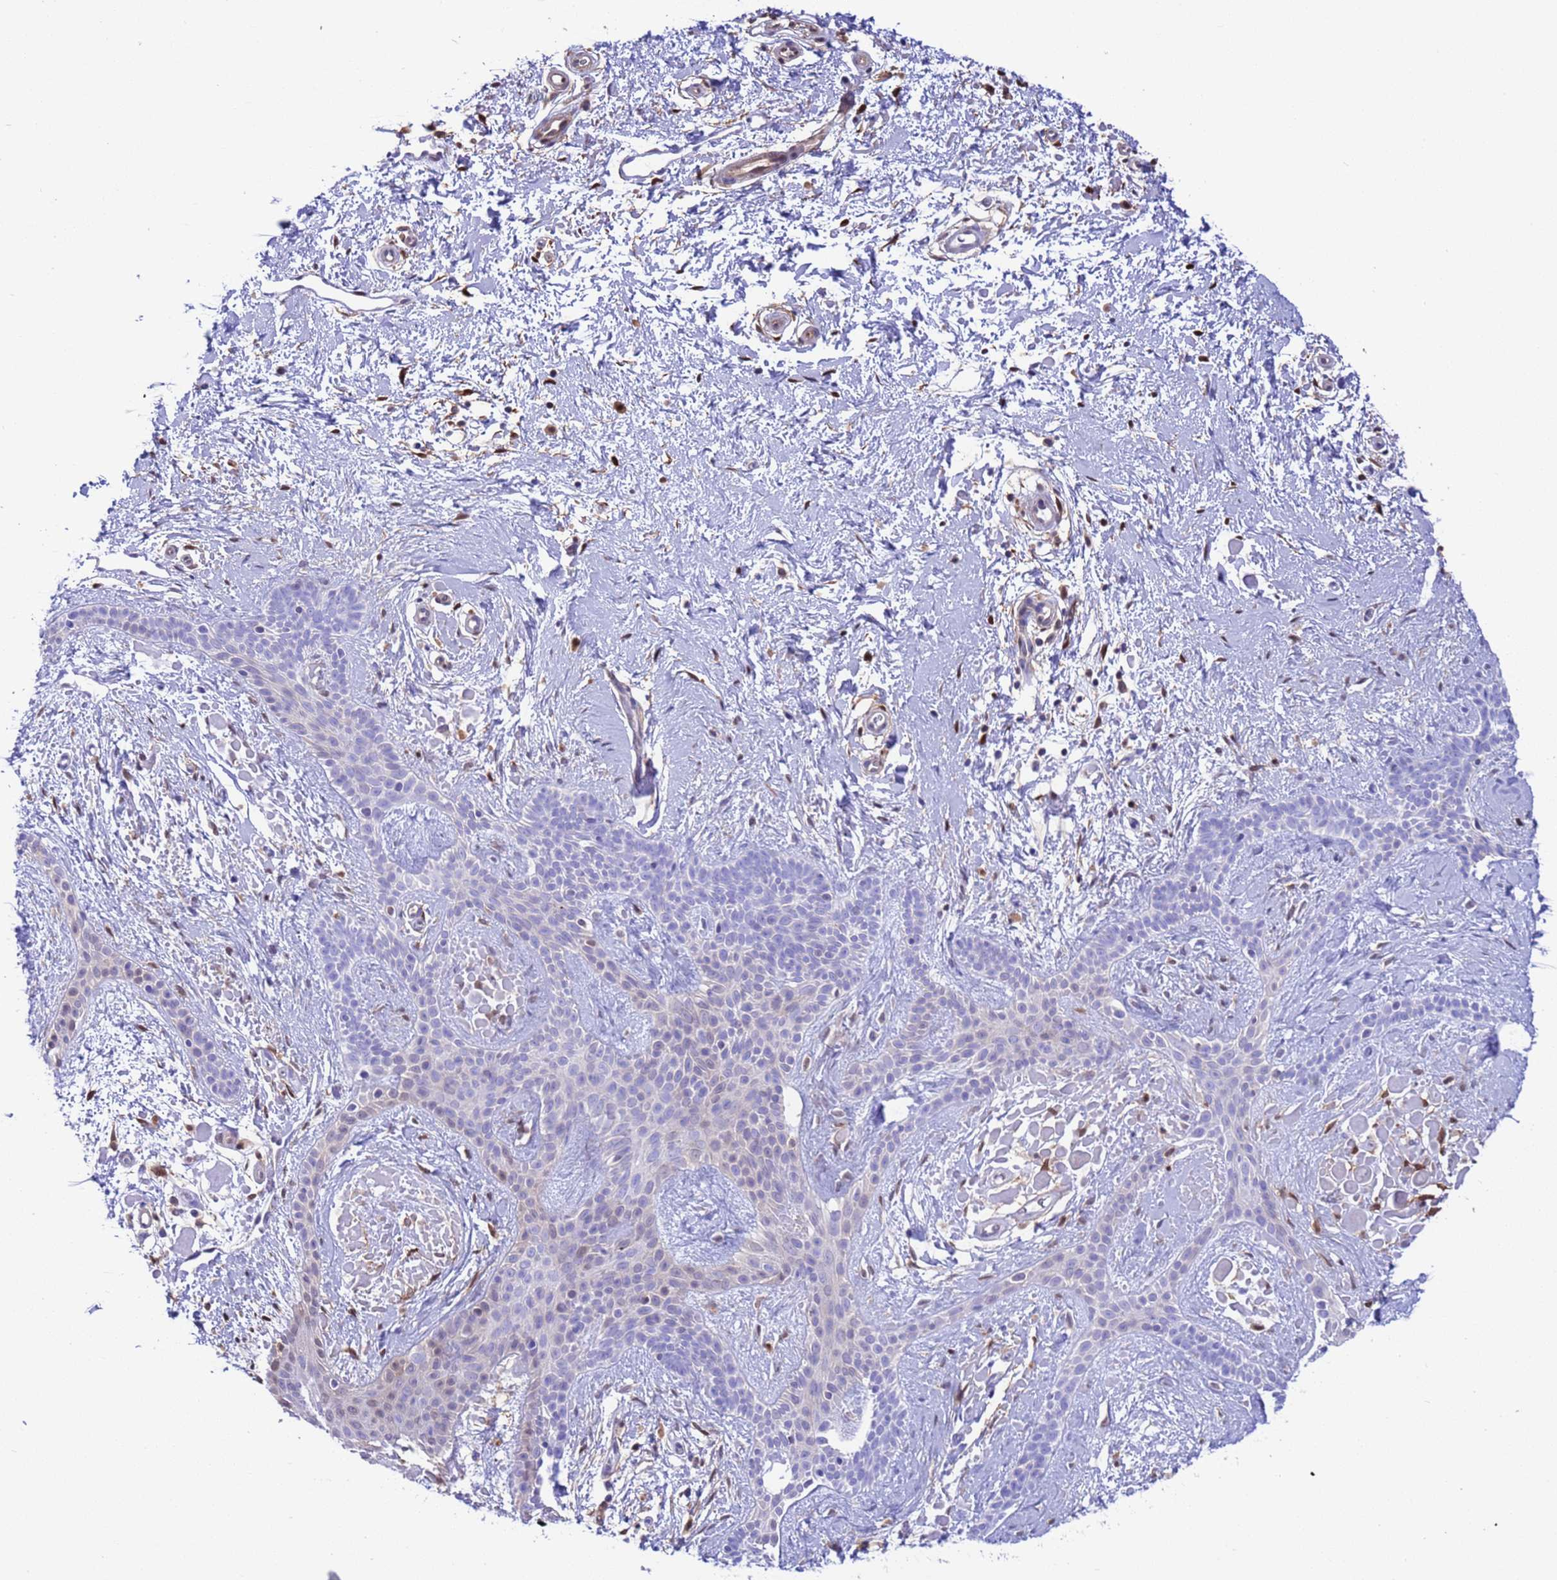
{"staining": {"intensity": "weak", "quantity": "<25%", "location": "nuclear"}, "tissue": "skin cancer", "cell_type": "Tumor cells", "image_type": "cancer", "snomed": [{"axis": "morphology", "description": "Basal cell carcinoma"}, {"axis": "topography", "description": "Skin"}], "caption": "Immunohistochemistry of basal cell carcinoma (skin) demonstrates no staining in tumor cells. (DAB IHC visualized using brightfield microscopy, high magnification).", "gene": "C6orf47", "patient": {"sex": "male", "age": 78}}